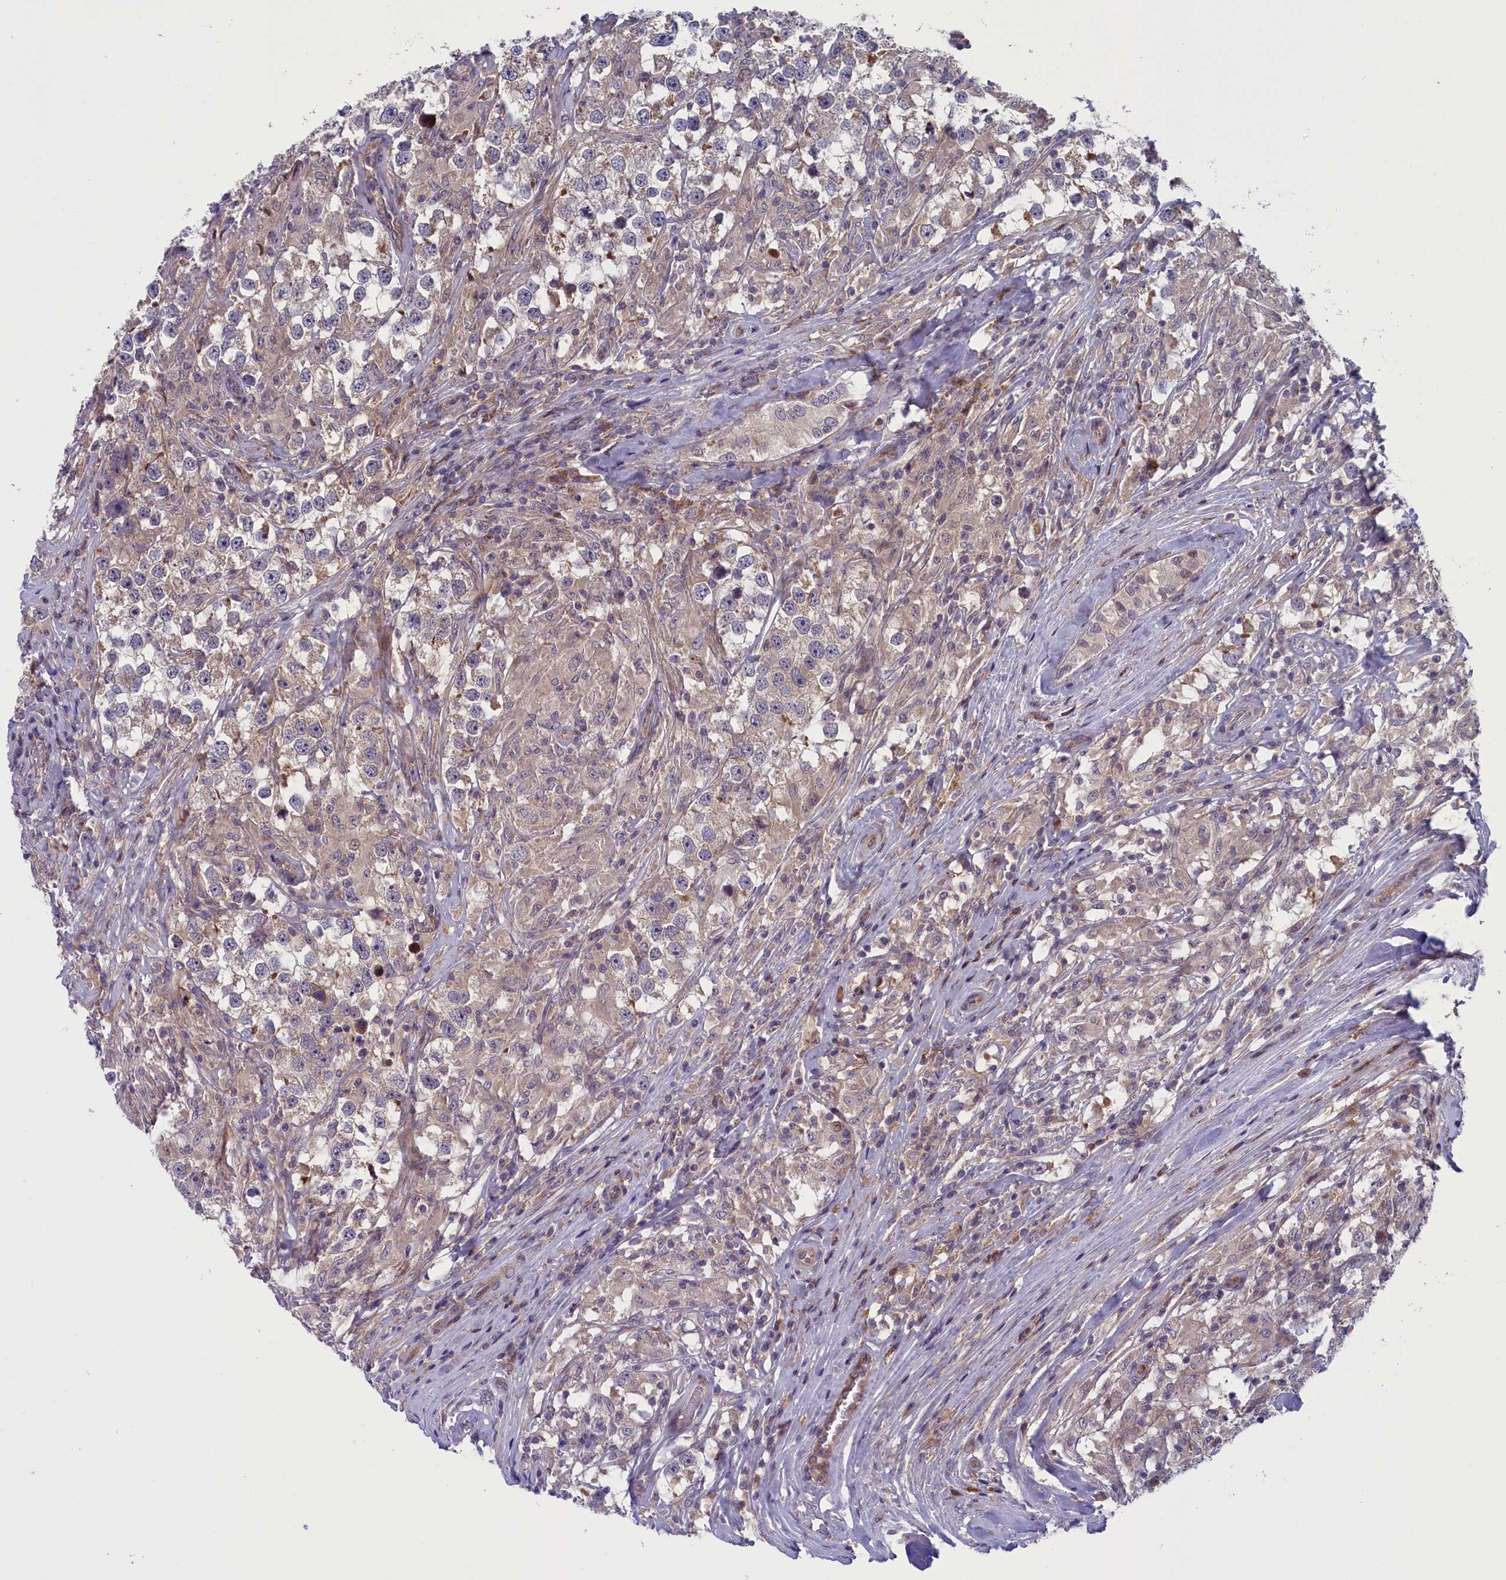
{"staining": {"intensity": "weak", "quantity": "<25%", "location": "cytoplasmic/membranous"}, "tissue": "testis cancer", "cell_type": "Tumor cells", "image_type": "cancer", "snomed": [{"axis": "morphology", "description": "Seminoma, NOS"}, {"axis": "topography", "description": "Testis"}], "caption": "Seminoma (testis) was stained to show a protein in brown. There is no significant expression in tumor cells. (DAB (3,3'-diaminobenzidine) immunohistochemistry with hematoxylin counter stain).", "gene": "ANKRD39", "patient": {"sex": "male", "age": 46}}